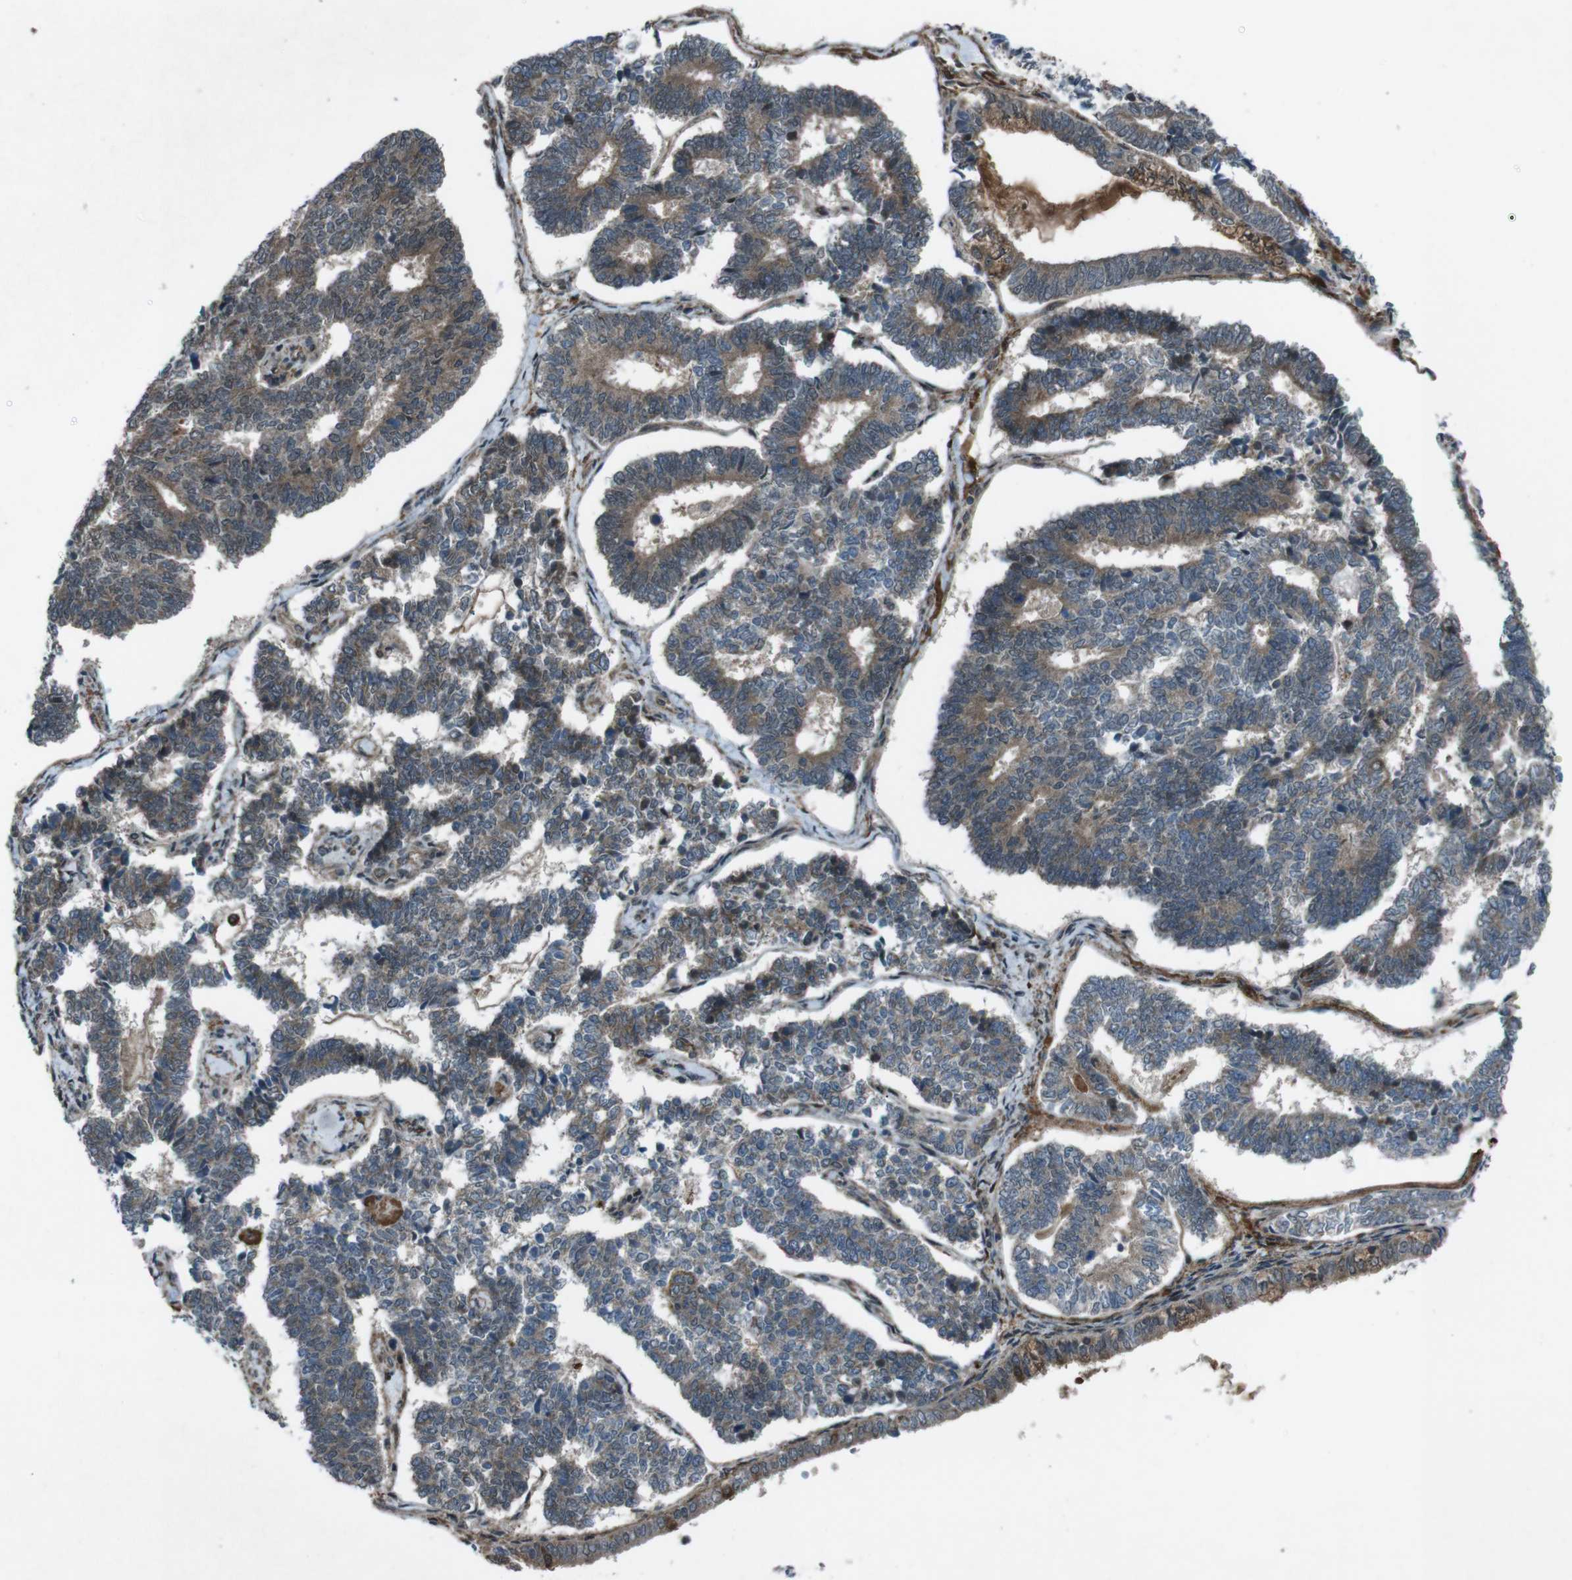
{"staining": {"intensity": "moderate", "quantity": ">75%", "location": "cytoplasmic/membranous"}, "tissue": "endometrial cancer", "cell_type": "Tumor cells", "image_type": "cancer", "snomed": [{"axis": "morphology", "description": "Adenocarcinoma, NOS"}, {"axis": "topography", "description": "Endometrium"}], "caption": "IHC of human endometrial cancer exhibits medium levels of moderate cytoplasmic/membranous positivity in about >75% of tumor cells. (Brightfield microscopy of DAB IHC at high magnification).", "gene": "SLC27A4", "patient": {"sex": "female", "age": 70}}